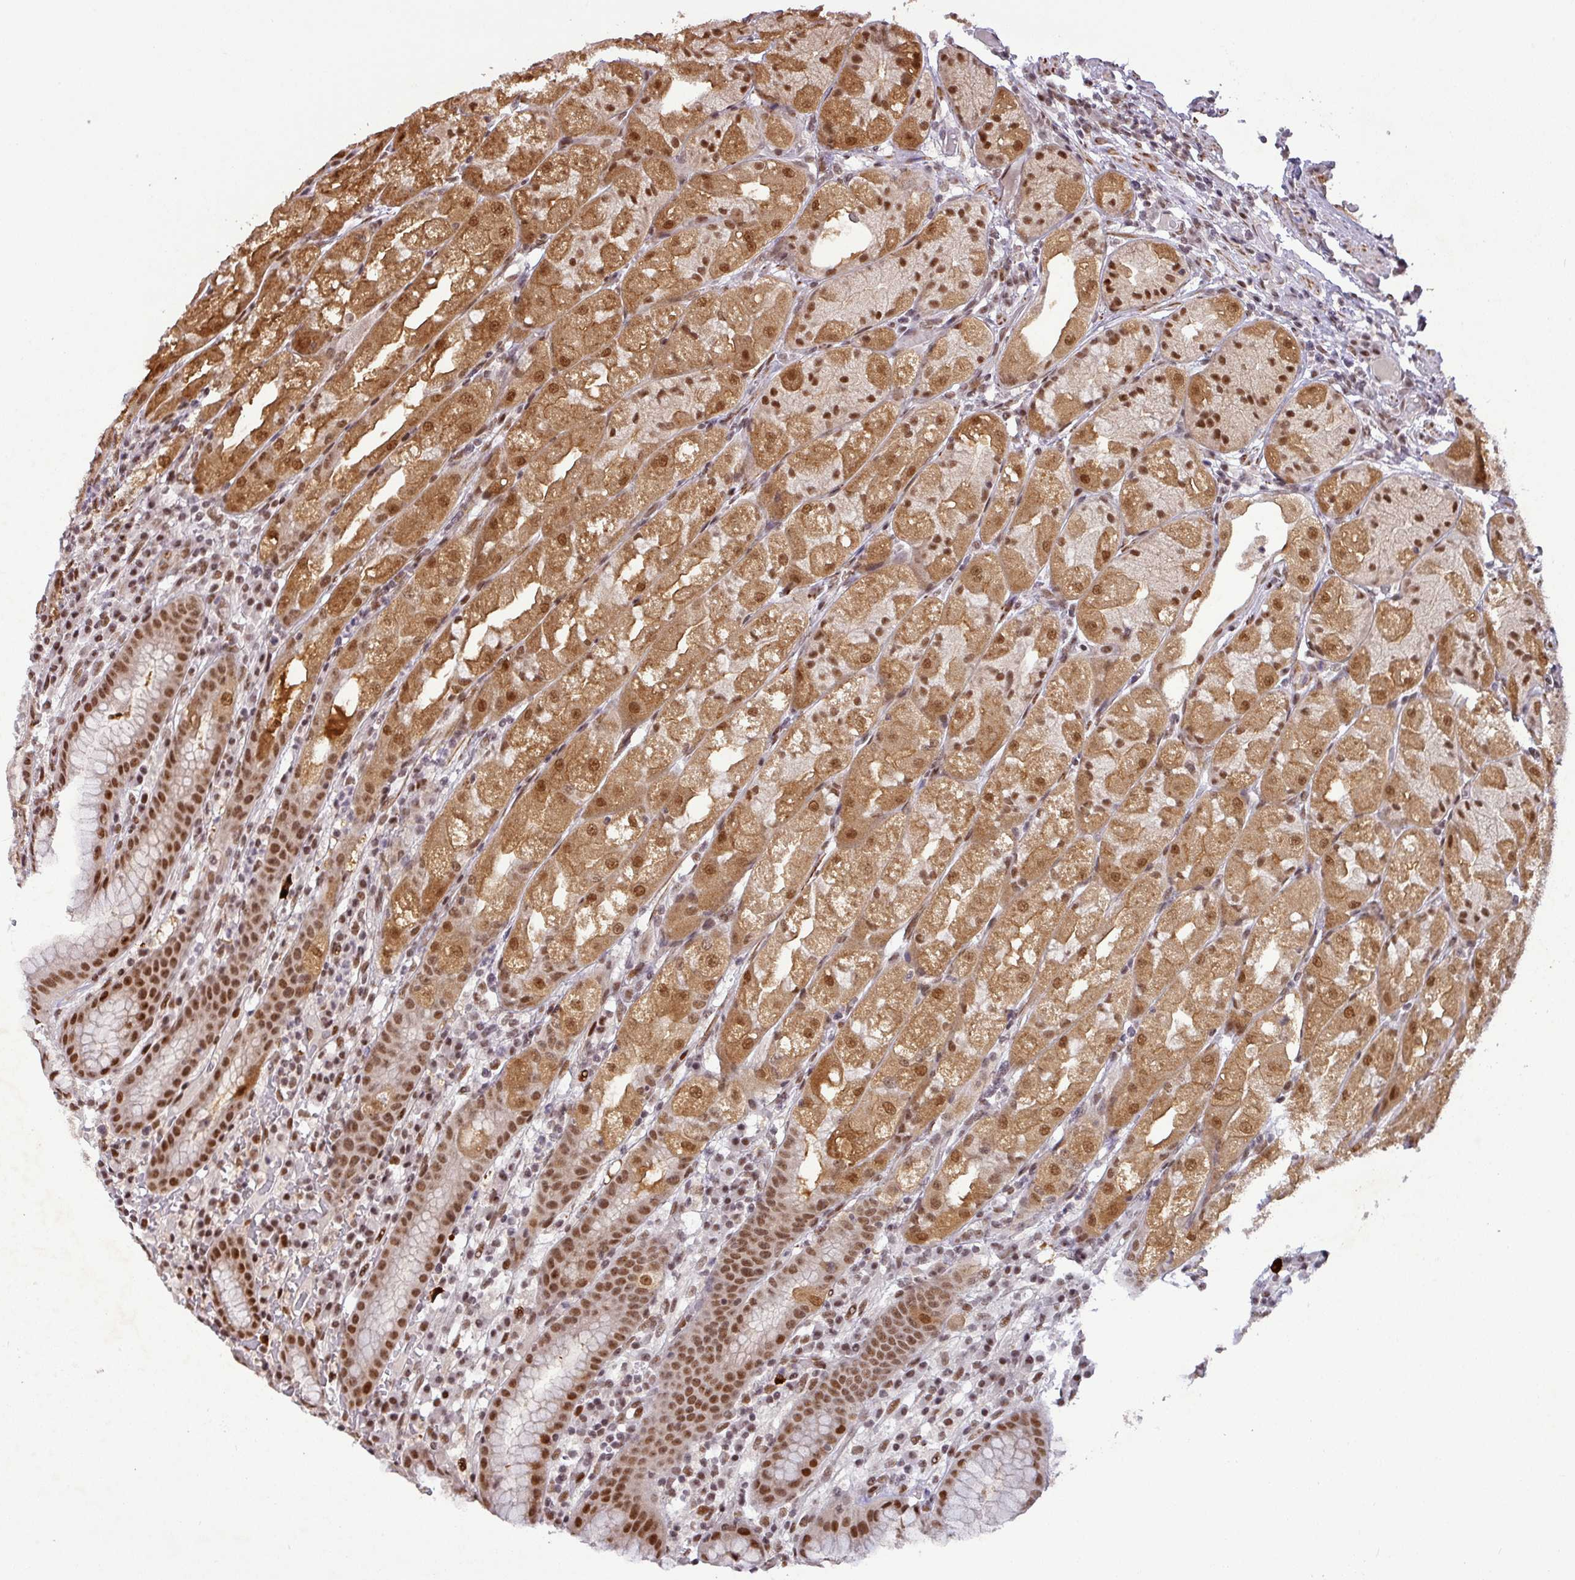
{"staining": {"intensity": "strong", "quantity": ">75%", "location": "cytoplasmic/membranous,nuclear"}, "tissue": "stomach", "cell_type": "Glandular cells", "image_type": "normal", "snomed": [{"axis": "morphology", "description": "Normal tissue, NOS"}, {"axis": "topography", "description": "Stomach, upper"}], "caption": "Protein analysis of benign stomach displays strong cytoplasmic/membranous,nuclear positivity in about >75% of glandular cells.", "gene": "SRSF2", "patient": {"sex": "male", "age": 52}}